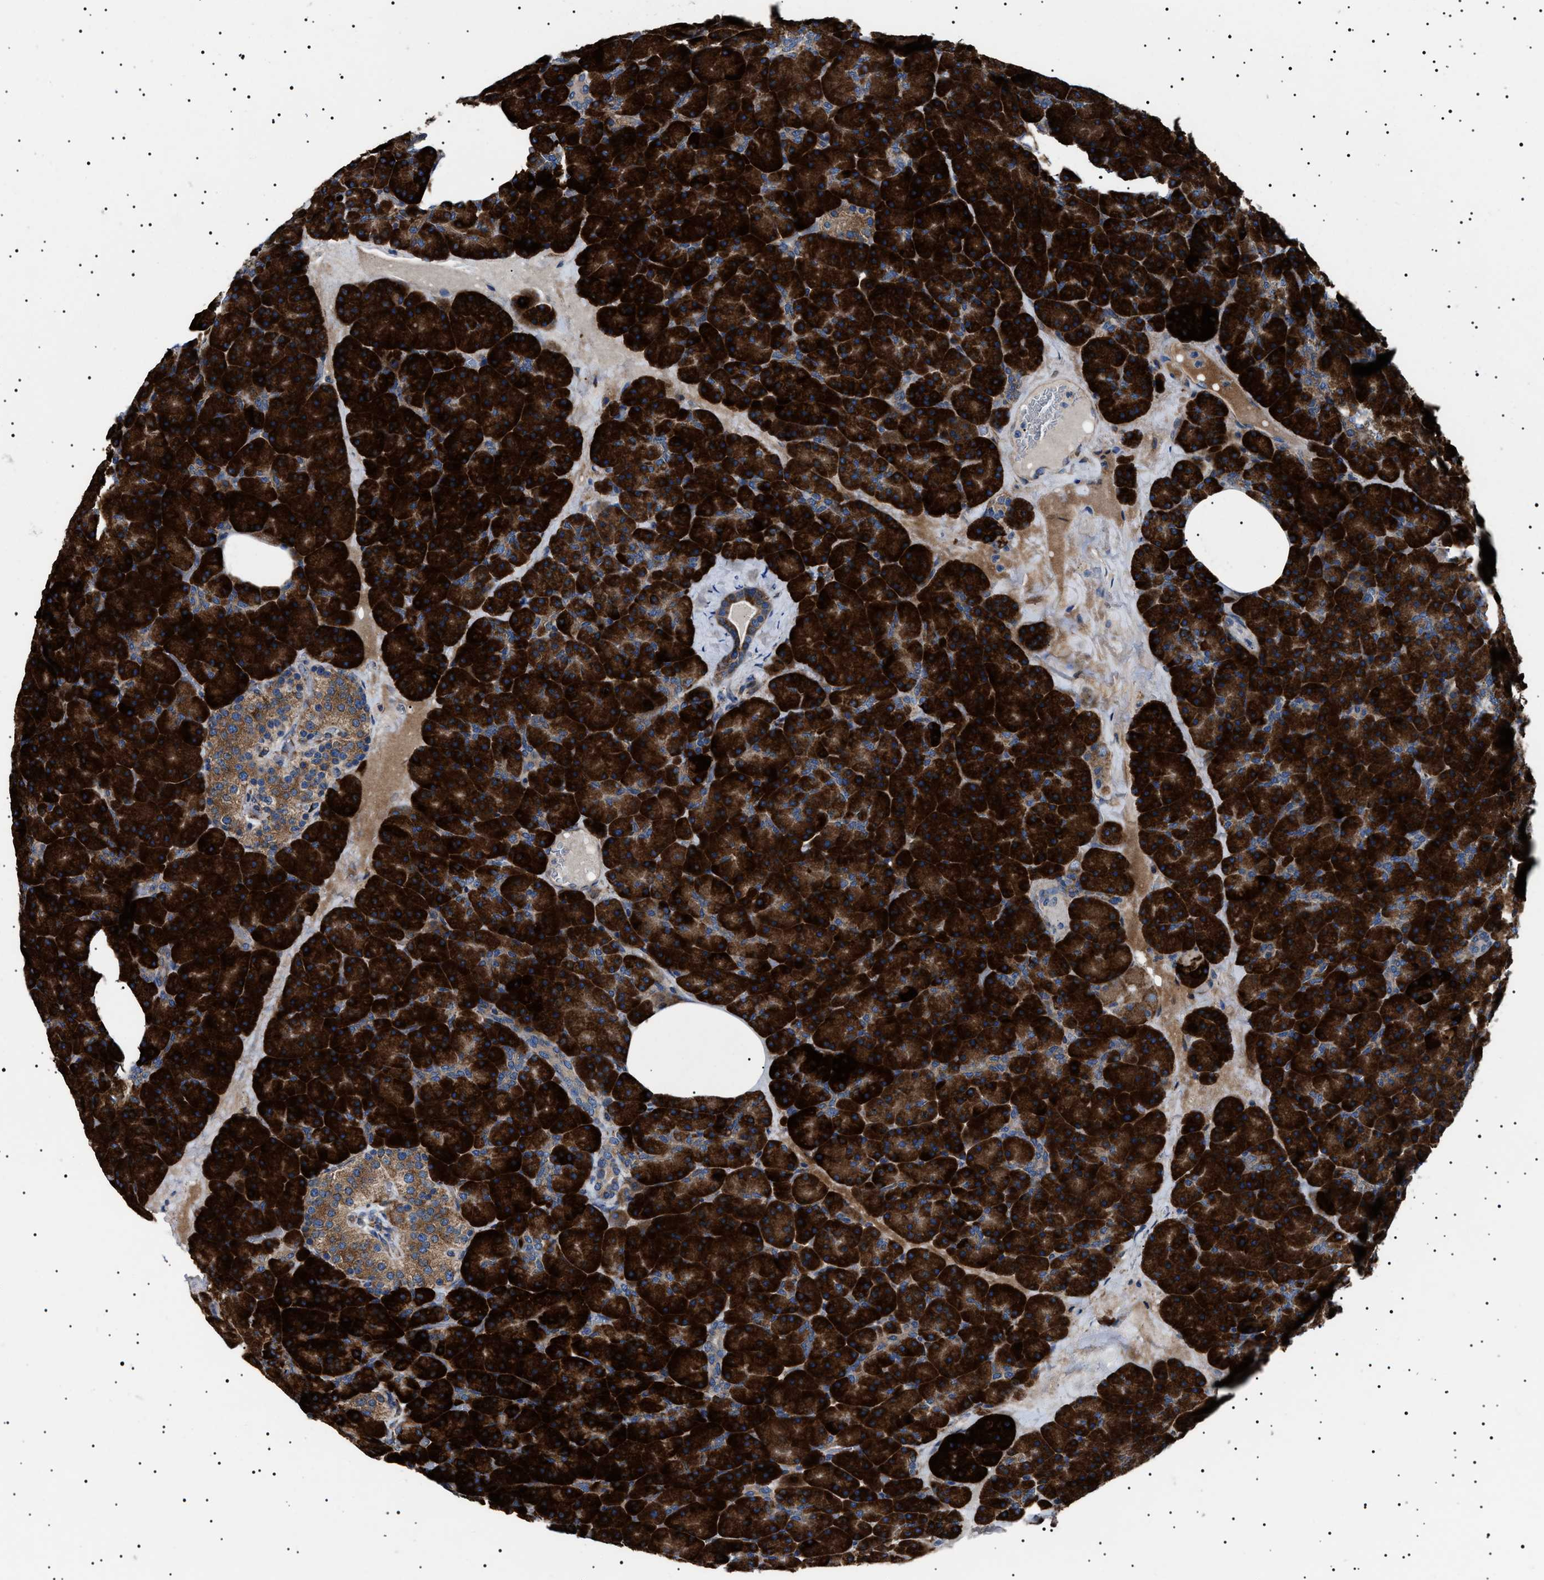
{"staining": {"intensity": "strong", "quantity": ">75%", "location": "cytoplasmic/membranous"}, "tissue": "pancreas", "cell_type": "Exocrine glandular cells", "image_type": "normal", "snomed": [{"axis": "morphology", "description": "Normal tissue, NOS"}, {"axis": "morphology", "description": "Carcinoid, malignant, NOS"}, {"axis": "topography", "description": "Pancreas"}], "caption": "A histopathology image showing strong cytoplasmic/membranous staining in about >75% of exocrine glandular cells in benign pancreas, as visualized by brown immunohistochemical staining.", "gene": "TOP1MT", "patient": {"sex": "female", "age": 35}}